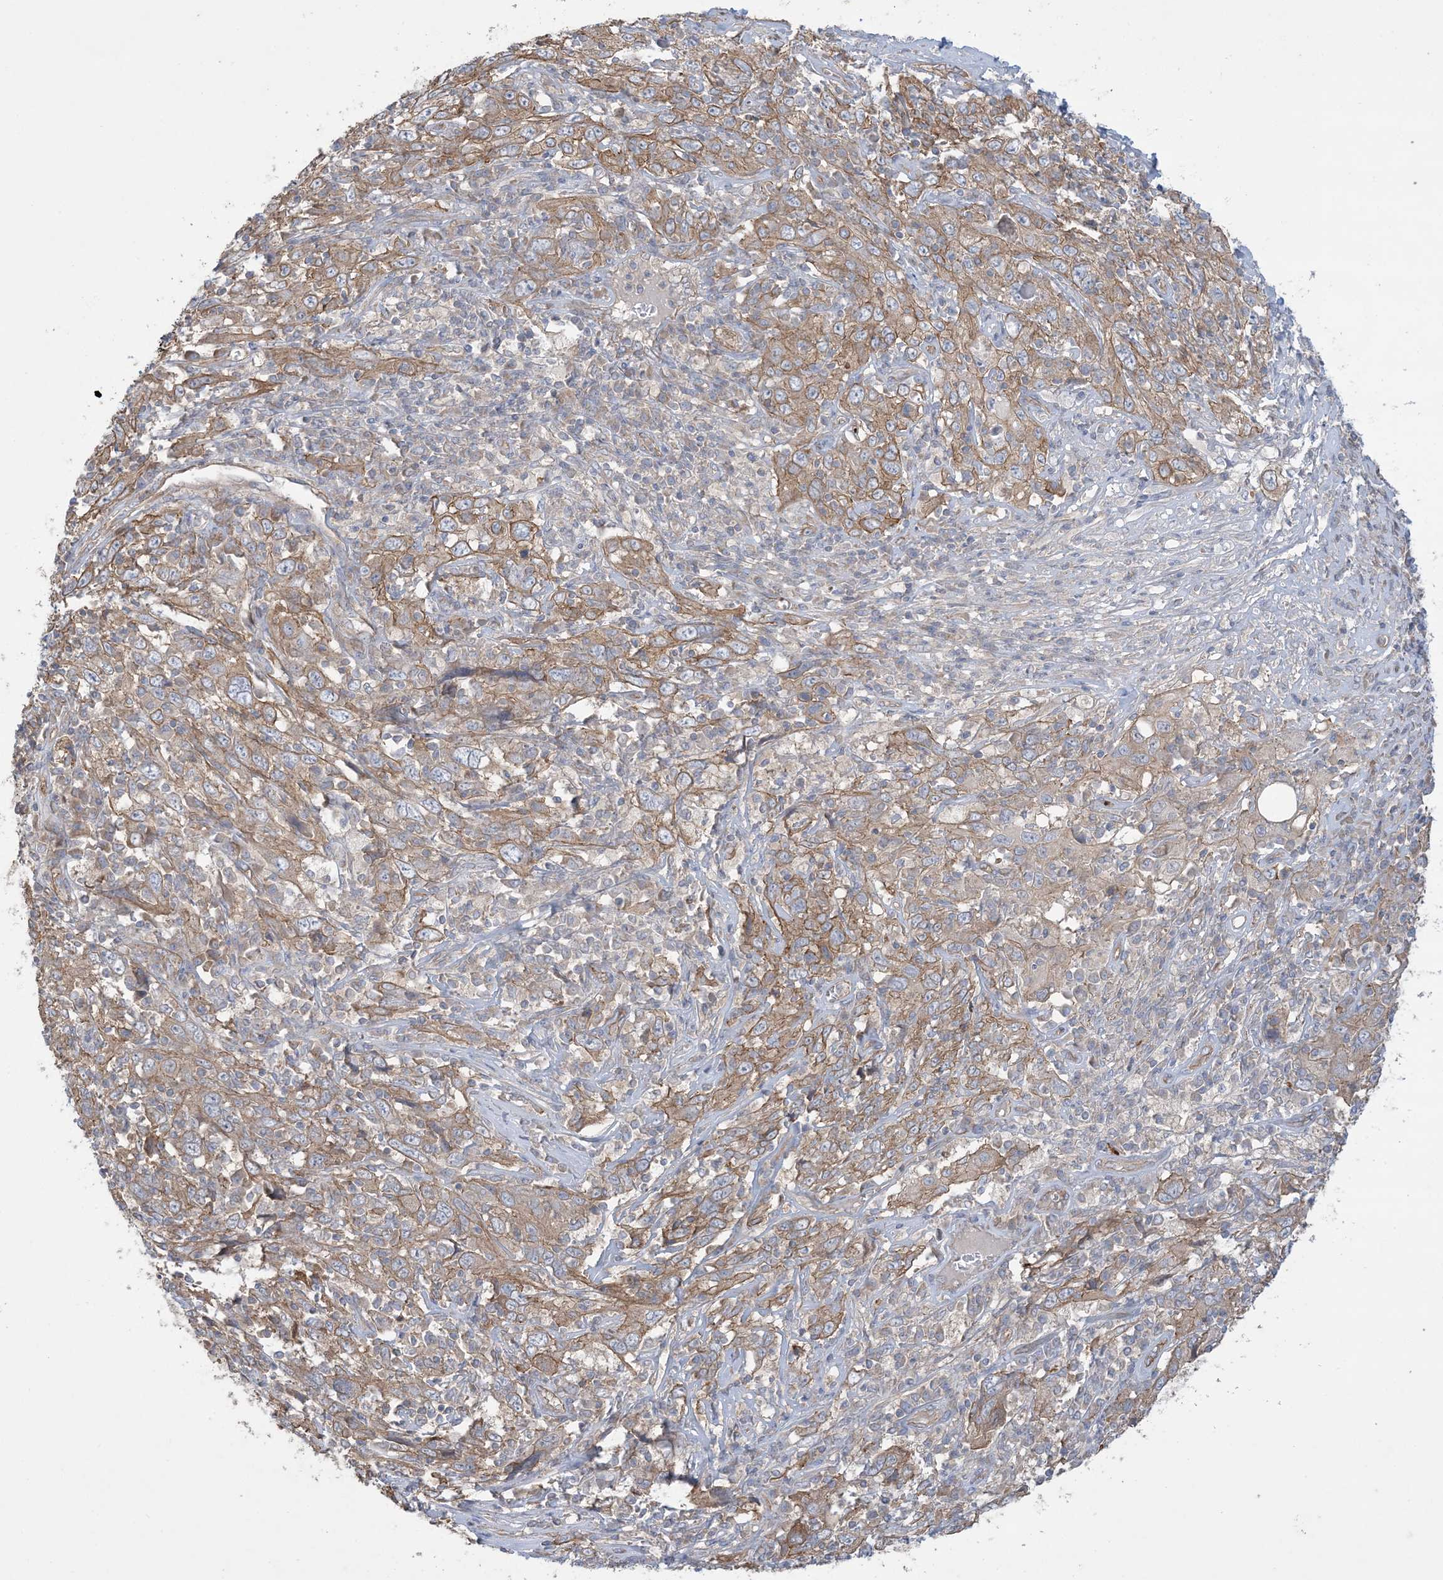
{"staining": {"intensity": "moderate", "quantity": ">75%", "location": "cytoplasmic/membranous"}, "tissue": "cervical cancer", "cell_type": "Tumor cells", "image_type": "cancer", "snomed": [{"axis": "morphology", "description": "Squamous cell carcinoma, NOS"}, {"axis": "topography", "description": "Cervix"}], "caption": "This is an image of IHC staining of cervical cancer, which shows moderate positivity in the cytoplasmic/membranous of tumor cells.", "gene": "CCNY", "patient": {"sex": "female", "age": 46}}